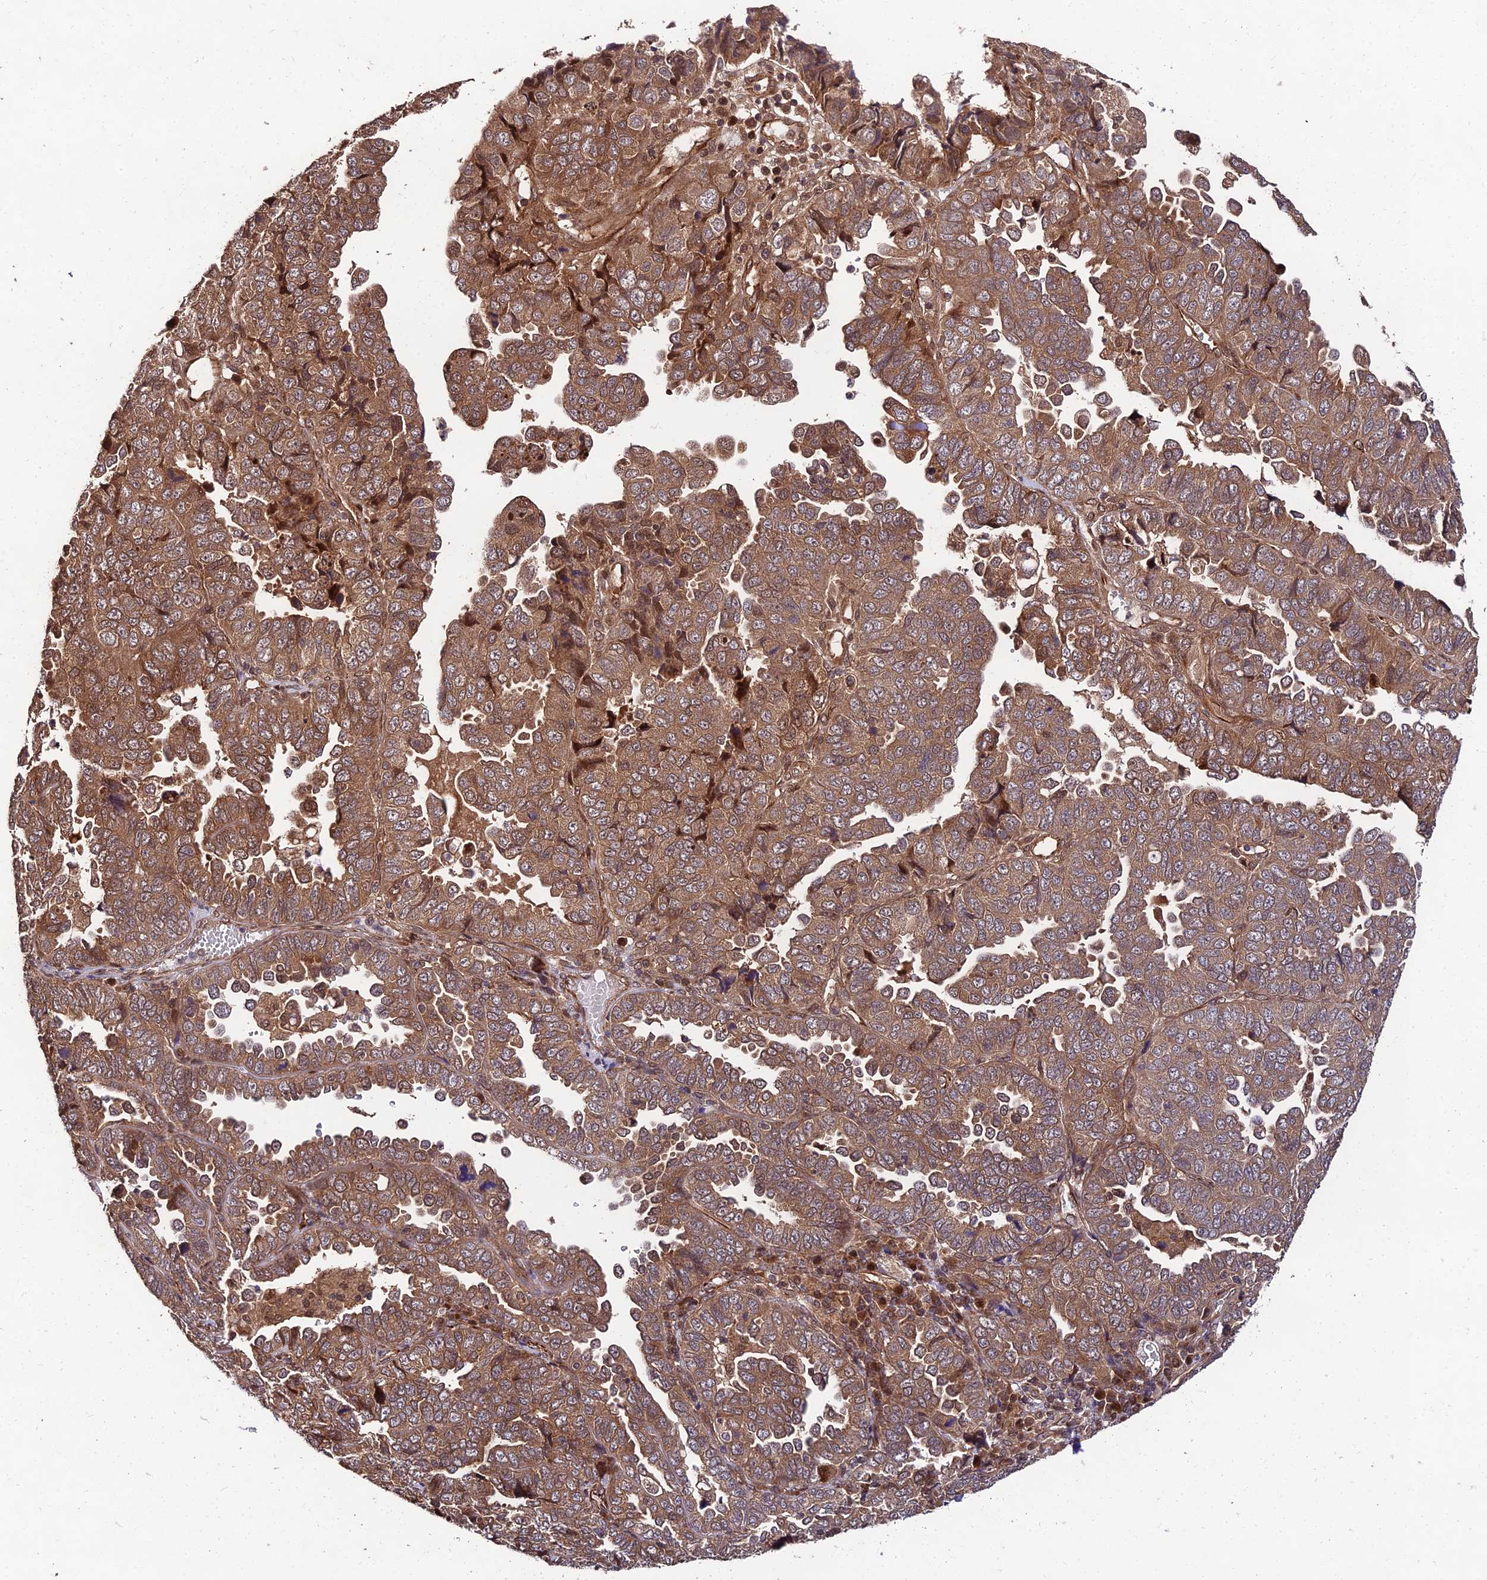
{"staining": {"intensity": "moderate", "quantity": ">75%", "location": "cytoplasmic/membranous"}, "tissue": "endometrial cancer", "cell_type": "Tumor cells", "image_type": "cancer", "snomed": [{"axis": "morphology", "description": "Adenocarcinoma, NOS"}, {"axis": "topography", "description": "Endometrium"}], "caption": "Immunohistochemical staining of endometrial adenocarcinoma demonstrates moderate cytoplasmic/membranous protein expression in approximately >75% of tumor cells. (DAB (3,3'-diaminobenzidine) = brown stain, brightfield microscopy at high magnification).", "gene": "MKKS", "patient": {"sex": "female", "age": 79}}